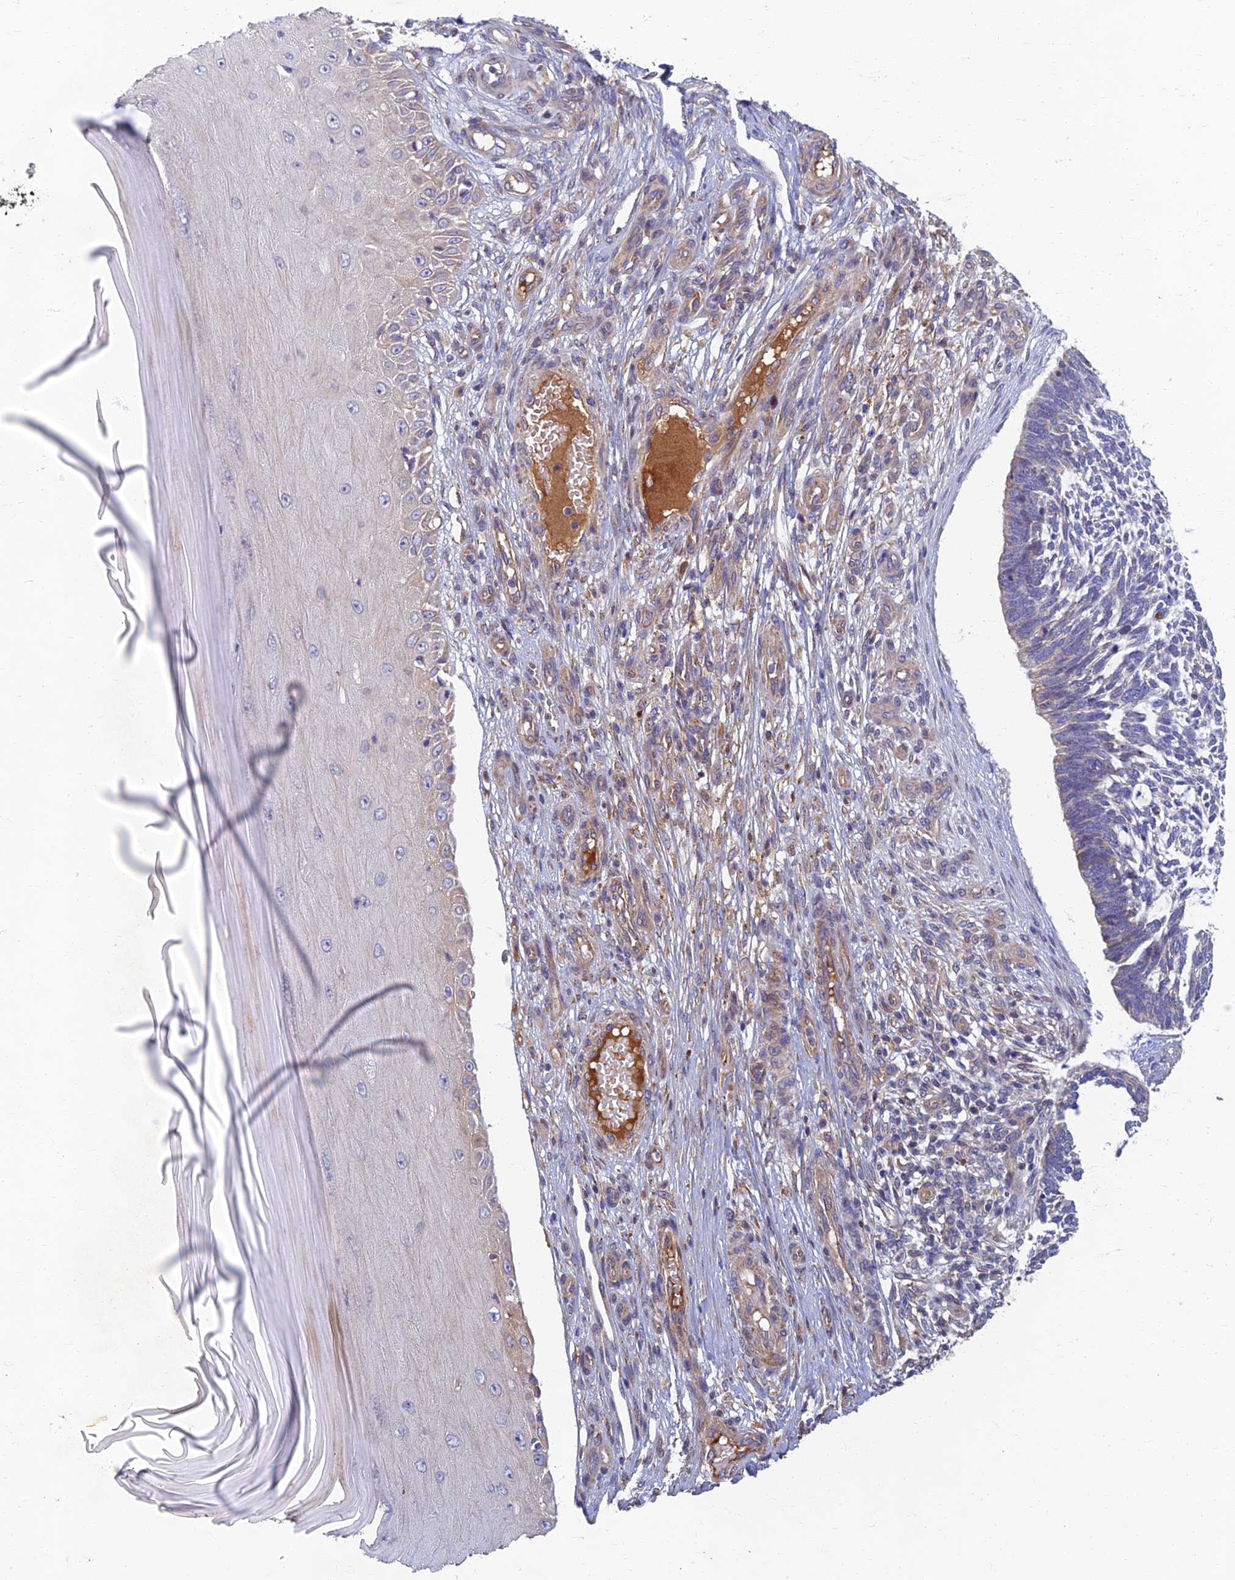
{"staining": {"intensity": "negative", "quantity": "none", "location": "none"}, "tissue": "skin cancer", "cell_type": "Tumor cells", "image_type": "cancer", "snomed": [{"axis": "morphology", "description": "Basal cell carcinoma"}, {"axis": "topography", "description": "Skin"}], "caption": "This is an IHC histopathology image of skin cancer (basal cell carcinoma). There is no staining in tumor cells.", "gene": "SOGA1", "patient": {"sex": "male", "age": 88}}